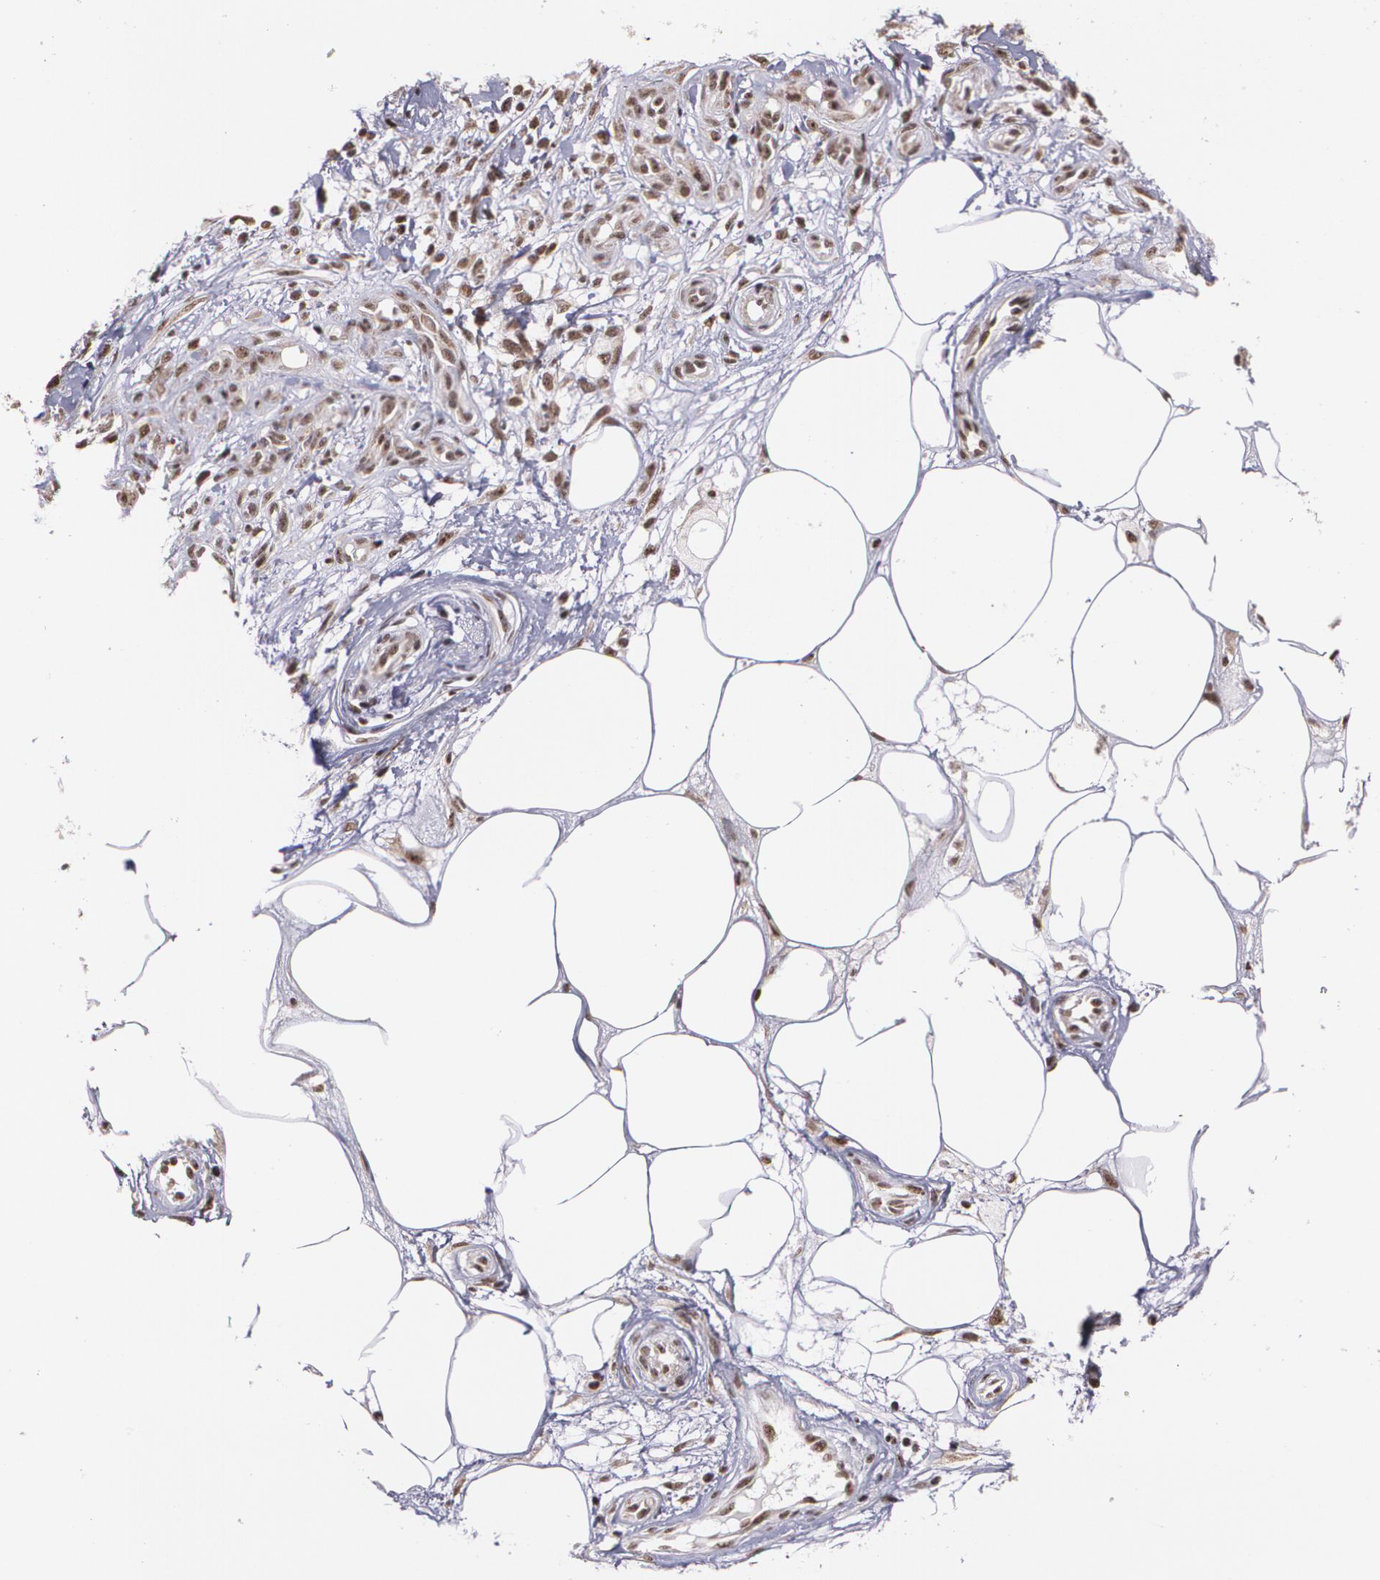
{"staining": {"intensity": "moderate", "quantity": ">75%", "location": "nuclear"}, "tissue": "melanoma", "cell_type": "Tumor cells", "image_type": "cancer", "snomed": [{"axis": "morphology", "description": "Malignant melanoma, NOS"}, {"axis": "topography", "description": "Skin"}], "caption": "This photomicrograph shows immunohistochemistry (IHC) staining of human melanoma, with medium moderate nuclear expression in approximately >75% of tumor cells.", "gene": "C6orf15", "patient": {"sex": "female", "age": 85}}